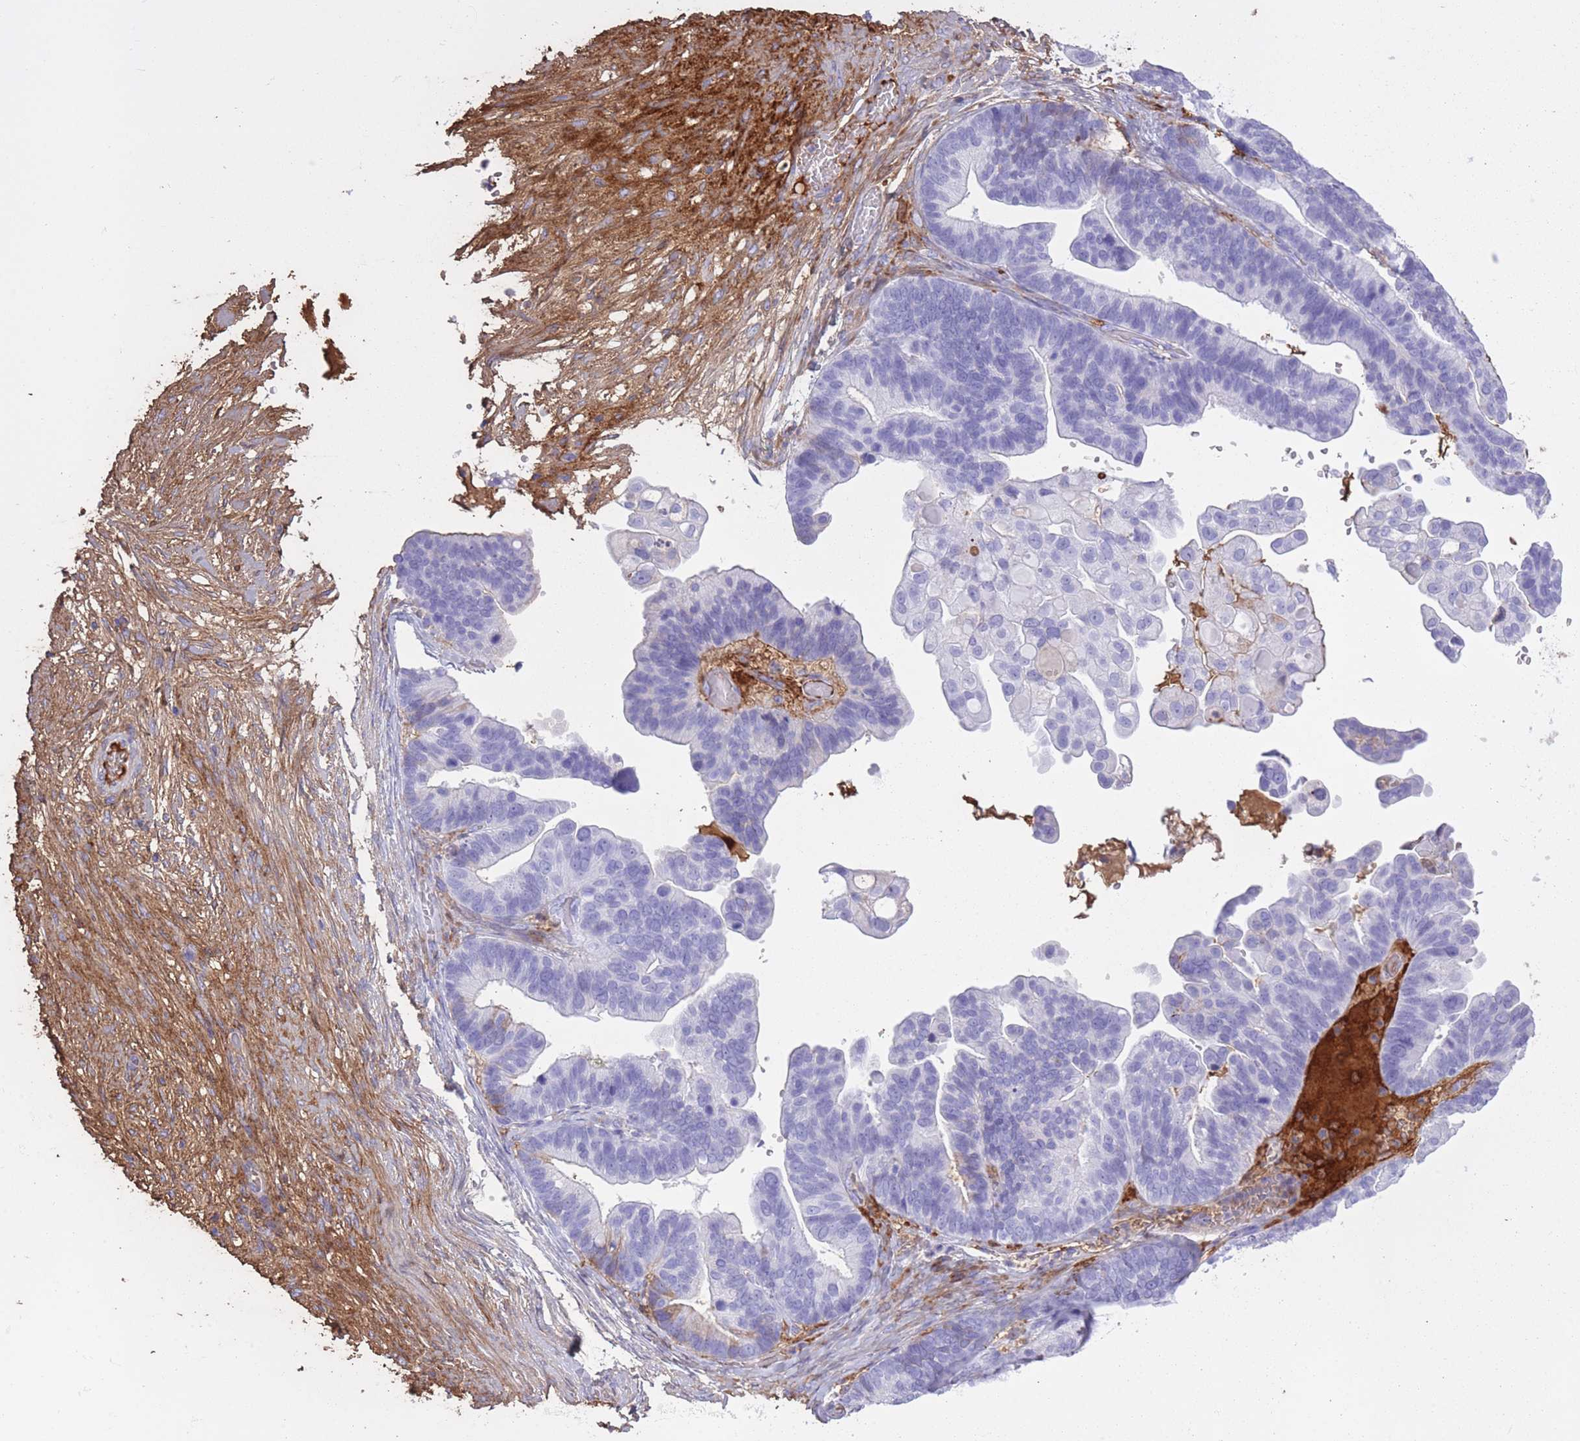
{"staining": {"intensity": "negative", "quantity": "none", "location": "none"}, "tissue": "ovarian cancer", "cell_type": "Tumor cells", "image_type": "cancer", "snomed": [{"axis": "morphology", "description": "Cystadenocarcinoma, serous, NOS"}, {"axis": "topography", "description": "Ovary"}], "caption": "Ovarian cancer (serous cystadenocarcinoma) was stained to show a protein in brown. There is no significant expression in tumor cells.", "gene": "AP3S2", "patient": {"sex": "female", "age": 56}}